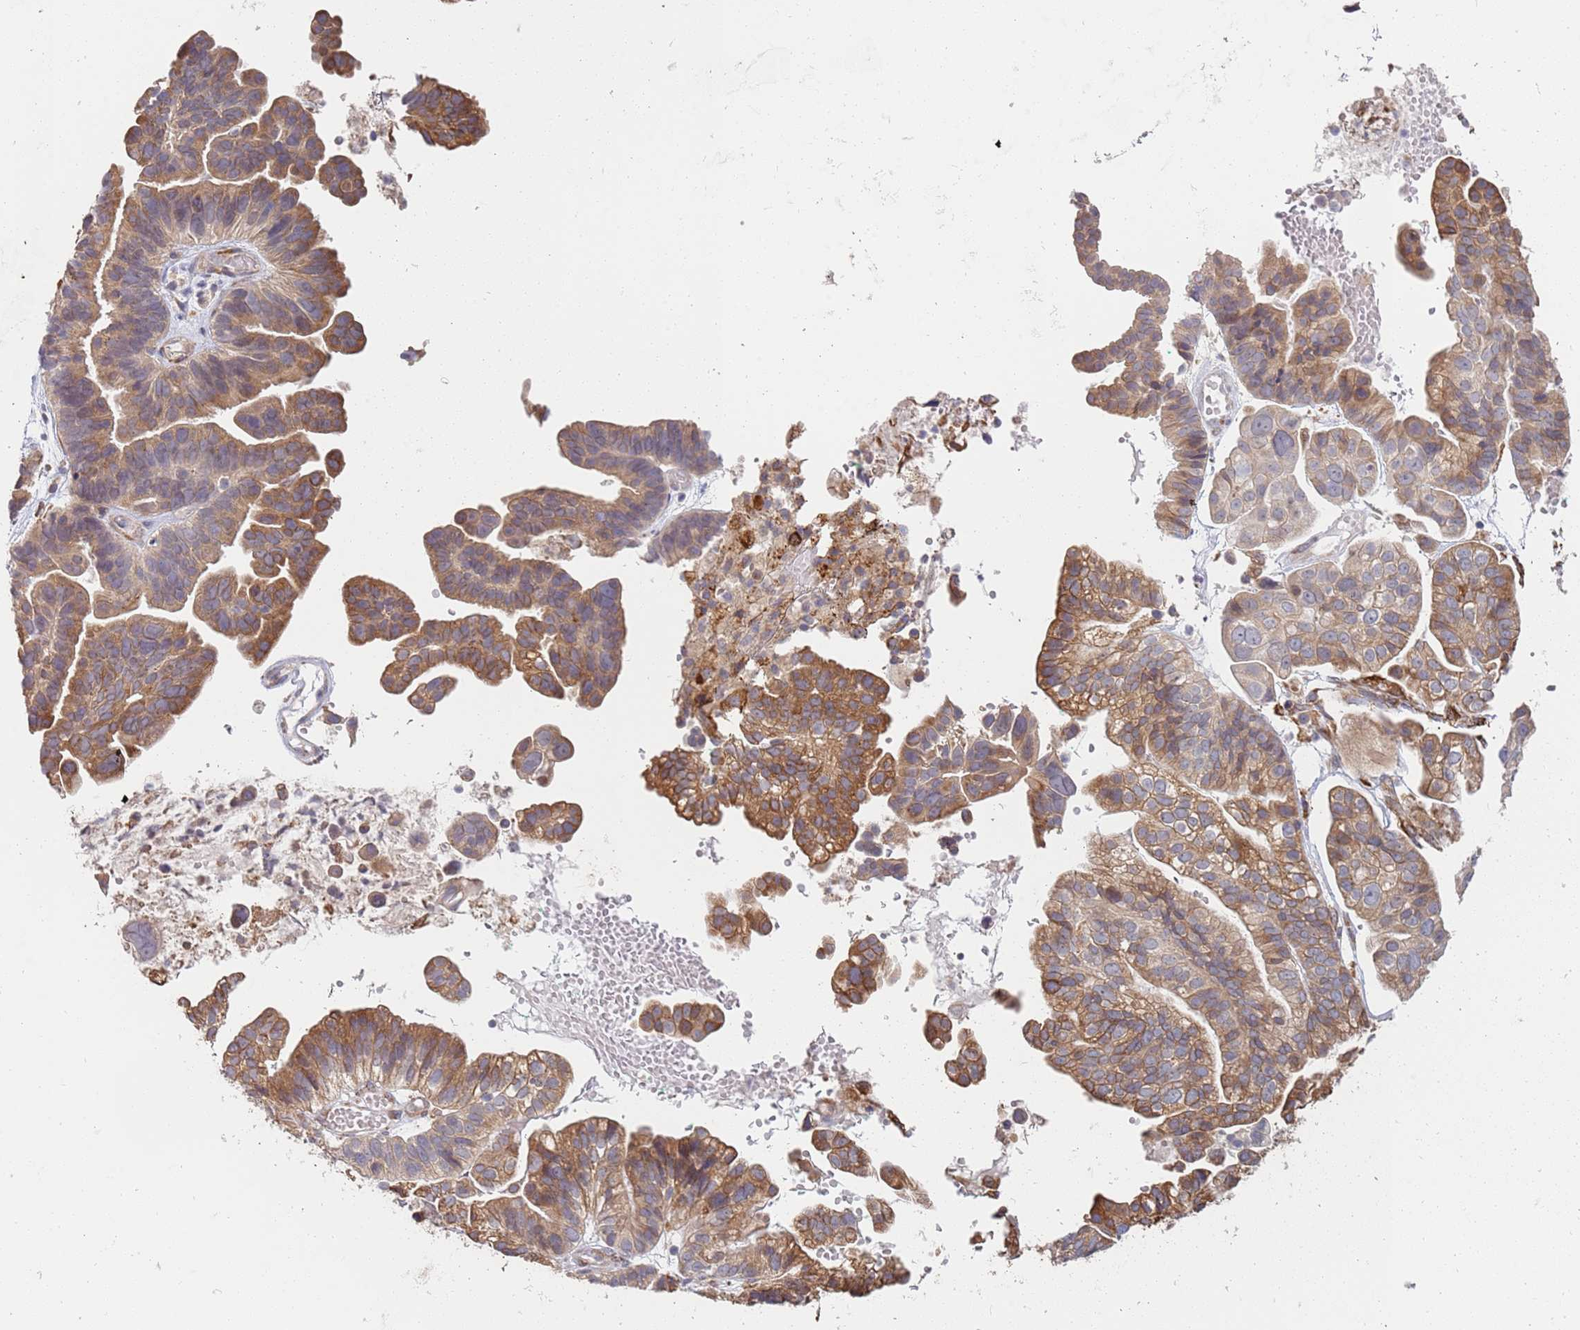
{"staining": {"intensity": "moderate", "quantity": "25%-75%", "location": "cytoplasmic/membranous"}, "tissue": "ovarian cancer", "cell_type": "Tumor cells", "image_type": "cancer", "snomed": [{"axis": "morphology", "description": "Cystadenocarcinoma, serous, NOS"}, {"axis": "topography", "description": "Ovary"}], "caption": "A brown stain labels moderate cytoplasmic/membranous staining of a protein in ovarian cancer tumor cells.", "gene": "VRK2", "patient": {"sex": "female", "age": 56}}